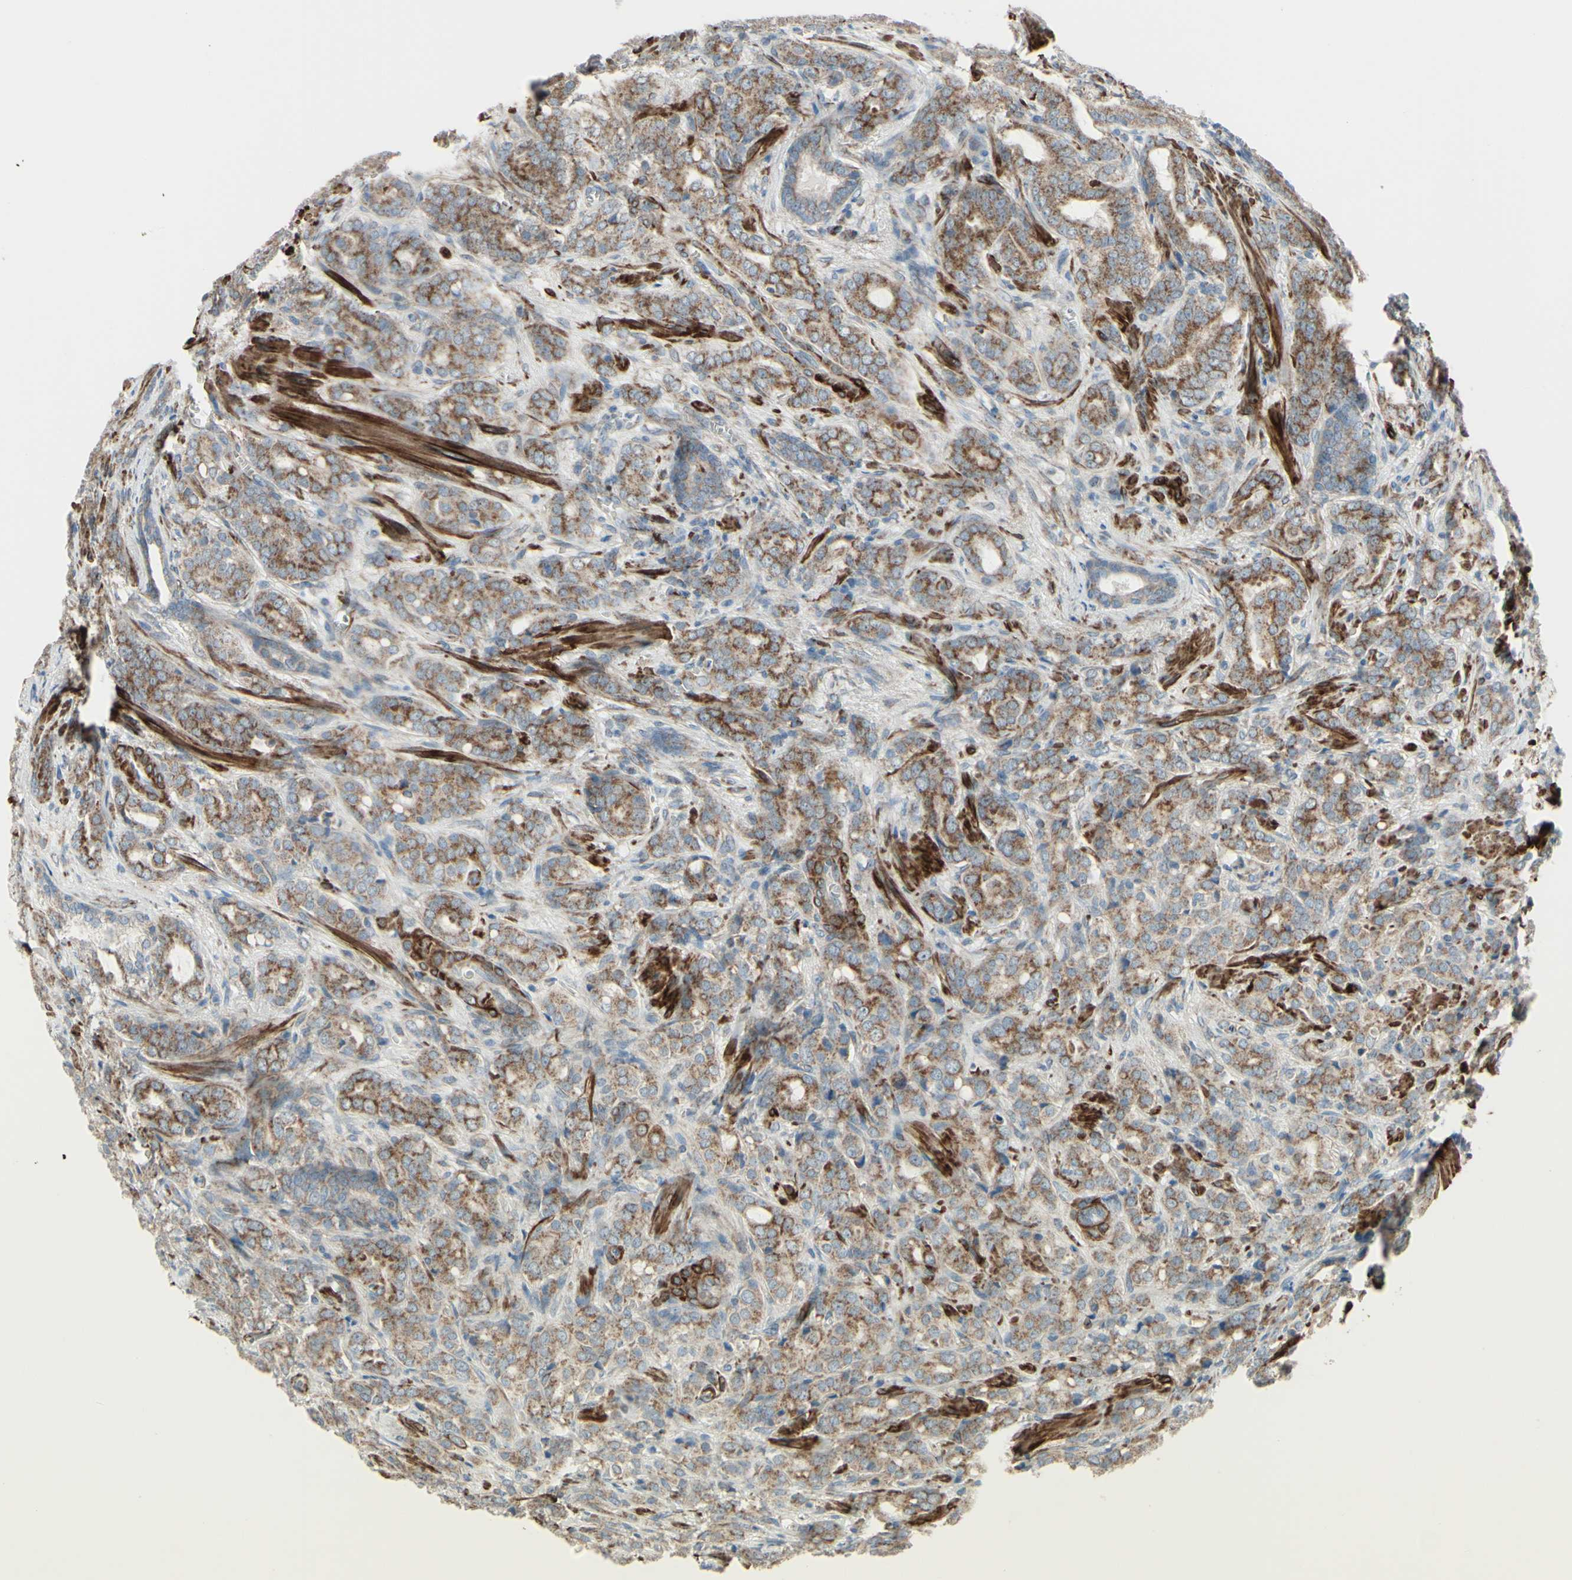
{"staining": {"intensity": "weak", "quantity": "25%-75%", "location": "cytoplasmic/membranous"}, "tissue": "prostate cancer", "cell_type": "Tumor cells", "image_type": "cancer", "snomed": [{"axis": "morphology", "description": "Adenocarcinoma, High grade"}, {"axis": "topography", "description": "Prostate"}], "caption": "Immunohistochemical staining of human adenocarcinoma (high-grade) (prostate) exhibits low levels of weak cytoplasmic/membranous expression in about 25%-75% of tumor cells. (DAB = brown stain, brightfield microscopy at high magnification).", "gene": "FAM171B", "patient": {"sex": "male", "age": 64}}